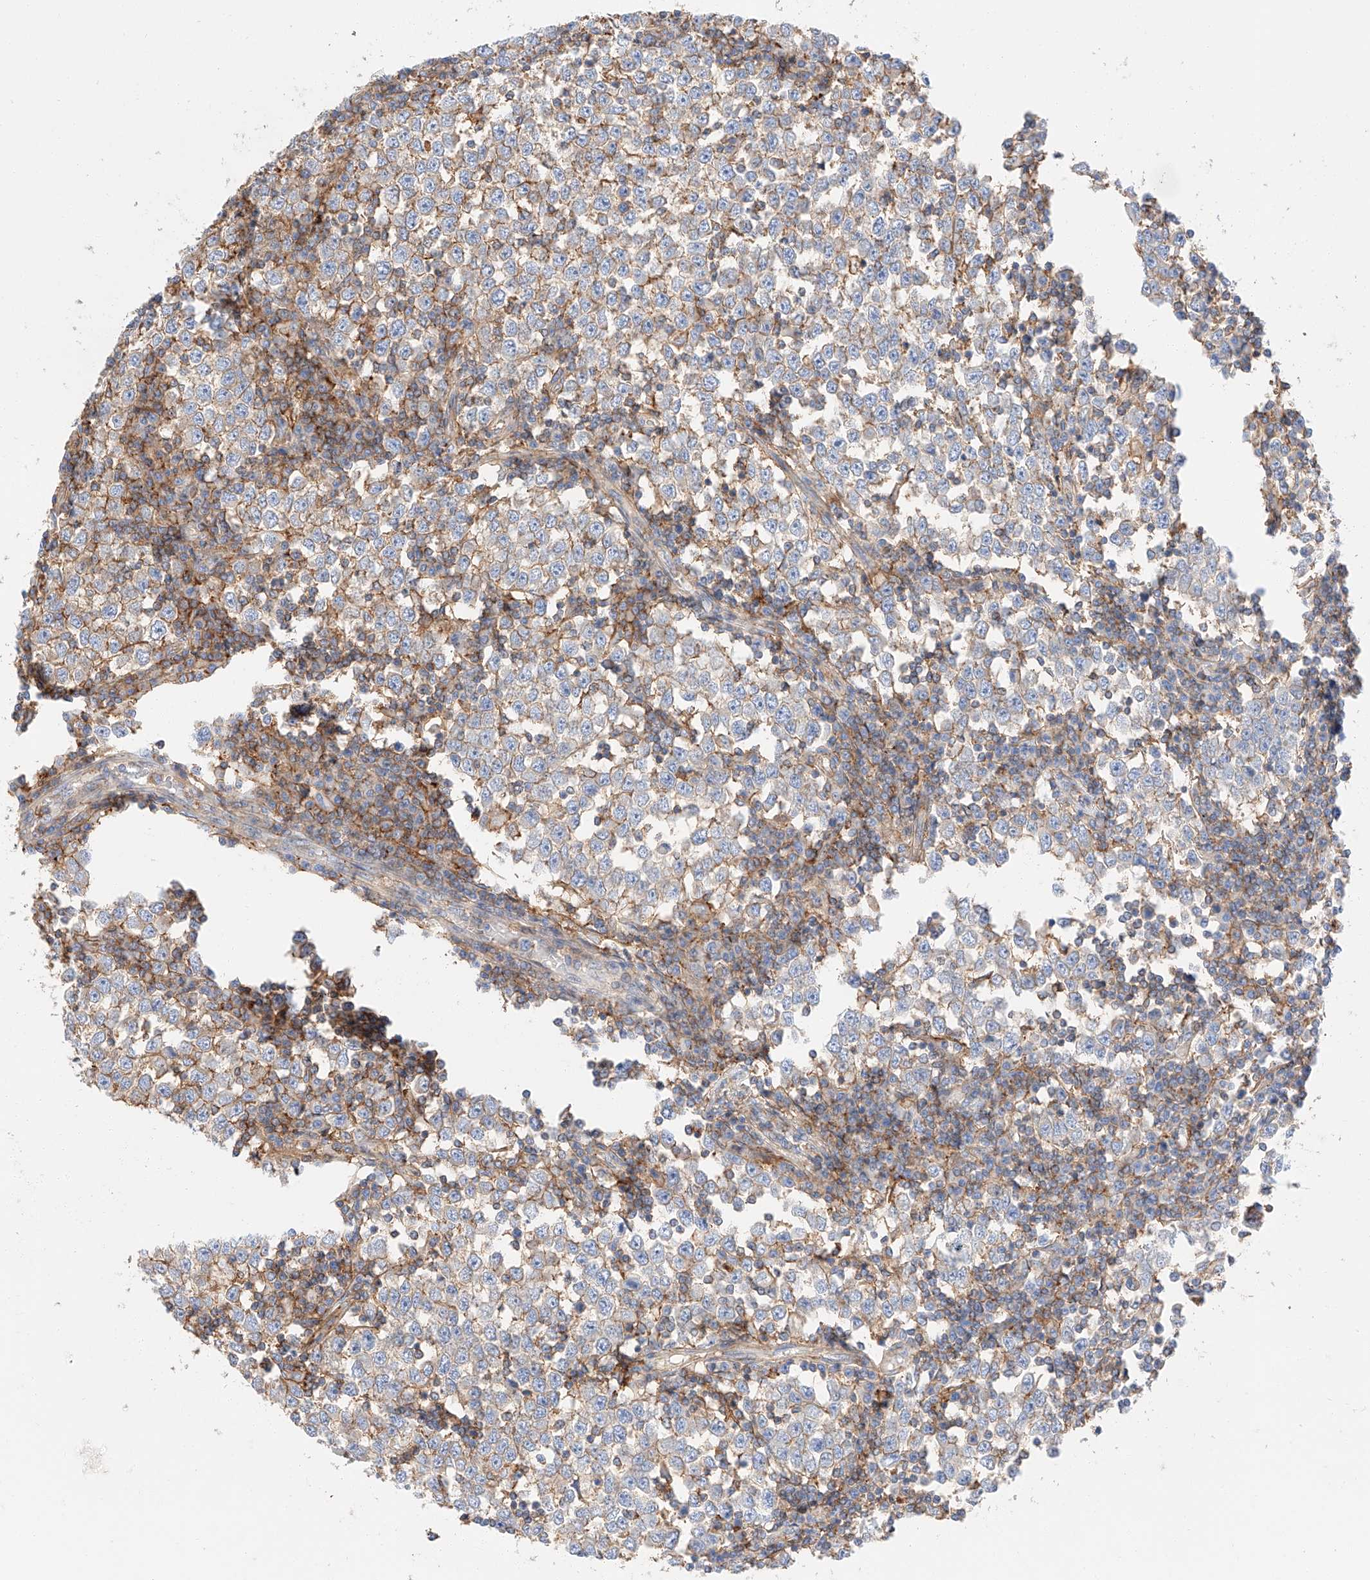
{"staining": {"intensity": "weak", "quantity": ">75%", "location": "cytoplasmic/membranous"}, "tissue": "testis cancer", "cell_type": "Tumor cells", "image_type": "cancer", "snomed": [{"axis": "morphology", "description": "Seminoma, NOS"}, {"axis": "topography", "description": "Testis"}], "caption": "Tumor cells reveal low levels of weak cytoplasmic/membranous staining in approximately >75% of cells in human testis cancer (seminoma). (DAB (3,3'-diaminobenzidine) IHC with brightfield microscopy, high magnification).", "gene": "HAUS4", "patient": {"sex": "male", "age": 65}}